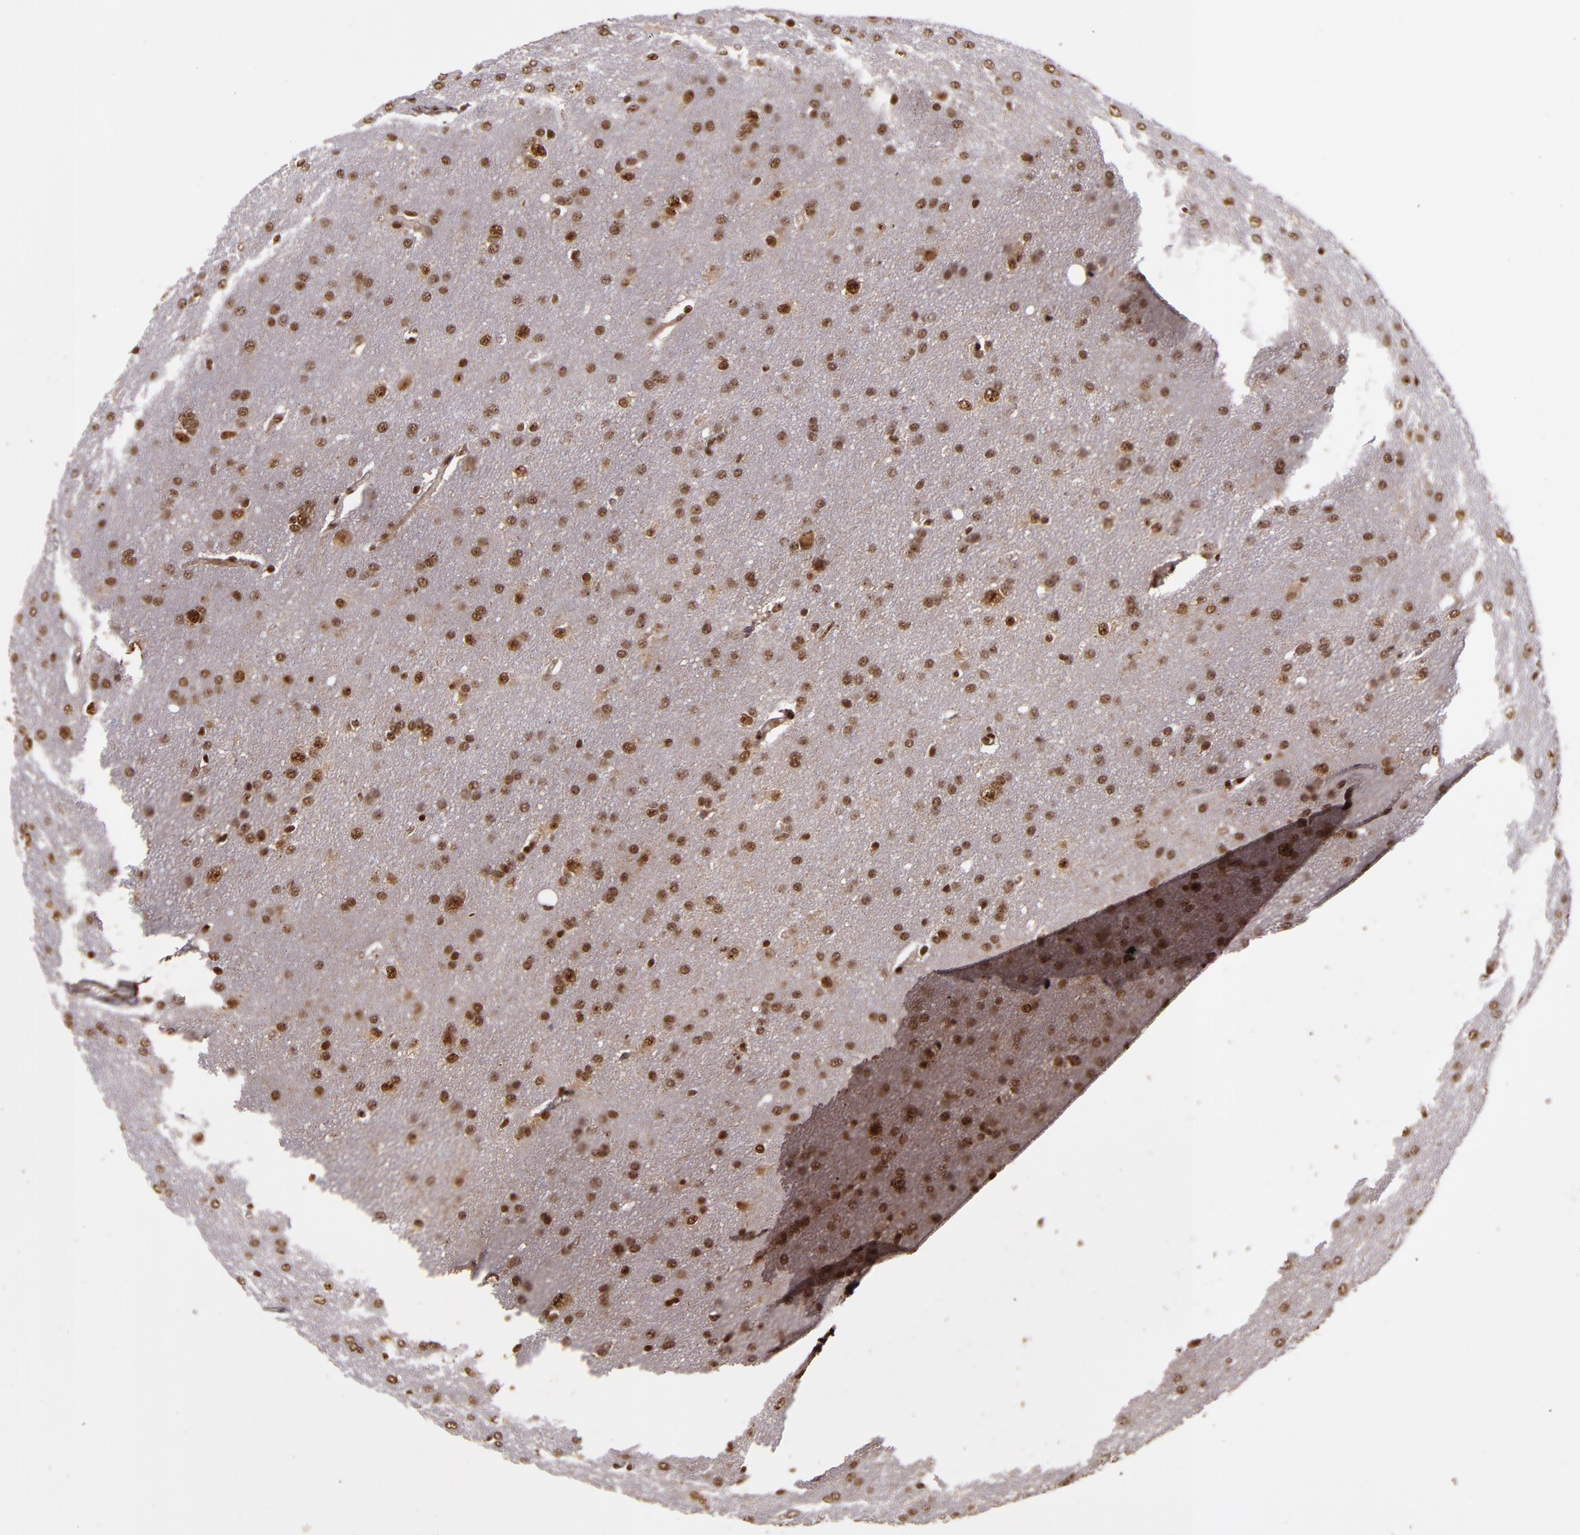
{"staining": {"intensity": "moderate", "quantity": ">75%", "location": "cytoplasmic/membranous,nuclear"}, "tissue": "glioma", "cell_type": "Tumor cells", "image_type": "cancer", "snomed": [{"axis": "morphology", "description": "Glioma, malignant, Low grade"}, {"axis": "topography", "description": "Brain"}], "caption": "This image shows glioma stained with immunohistochemistry to label a protein in brown. The cytoplasmic/membranous and nuclear of tumor cells show moderate positivity for the protein. Nuclei are counter-stained blue.", "gene": "CECR2", "patient": {"sex": "female", "age": 32}}